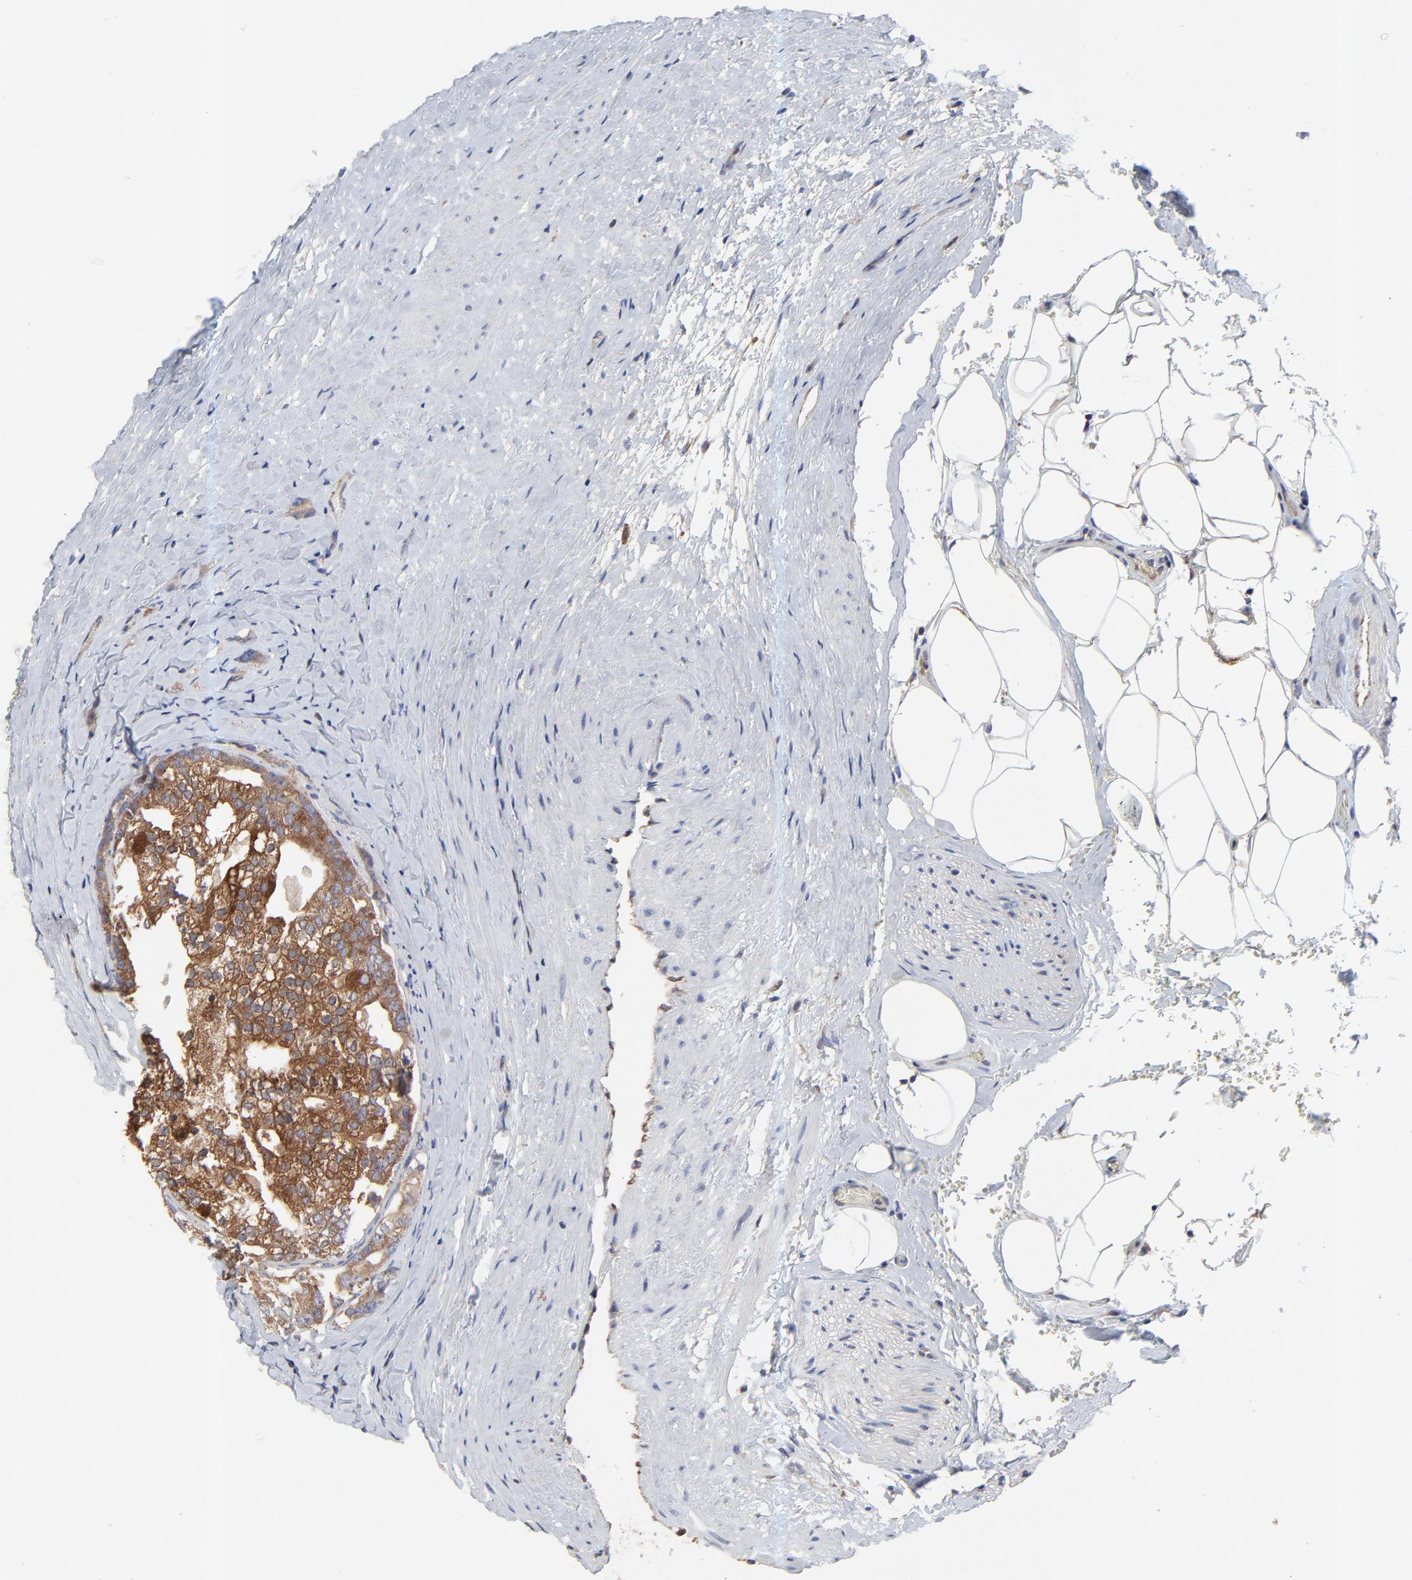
{"staining": {"intensity": "strong", "quantity": ">75%", "location": "cytoplasmic/membranous"}, "tissue": "prostate cancer", "cell_type": "Tumor cells", "image_type": "cancer", "snomed": [{"axis": "morphology", "description": "Adenocarcinoma, Medium grade"}, {"axis": "topography", "description": "Prostate"}], "caption": "The image exhibits a brown stain indicating the presence of a protein in the cytoplasmic/membranous of tumor cells in prostate cancer. (Brightfield microscopy of DAB IHC at high magnification).", "gene": "RAB9A", "patient": {"sex": "male", "age": 59}}